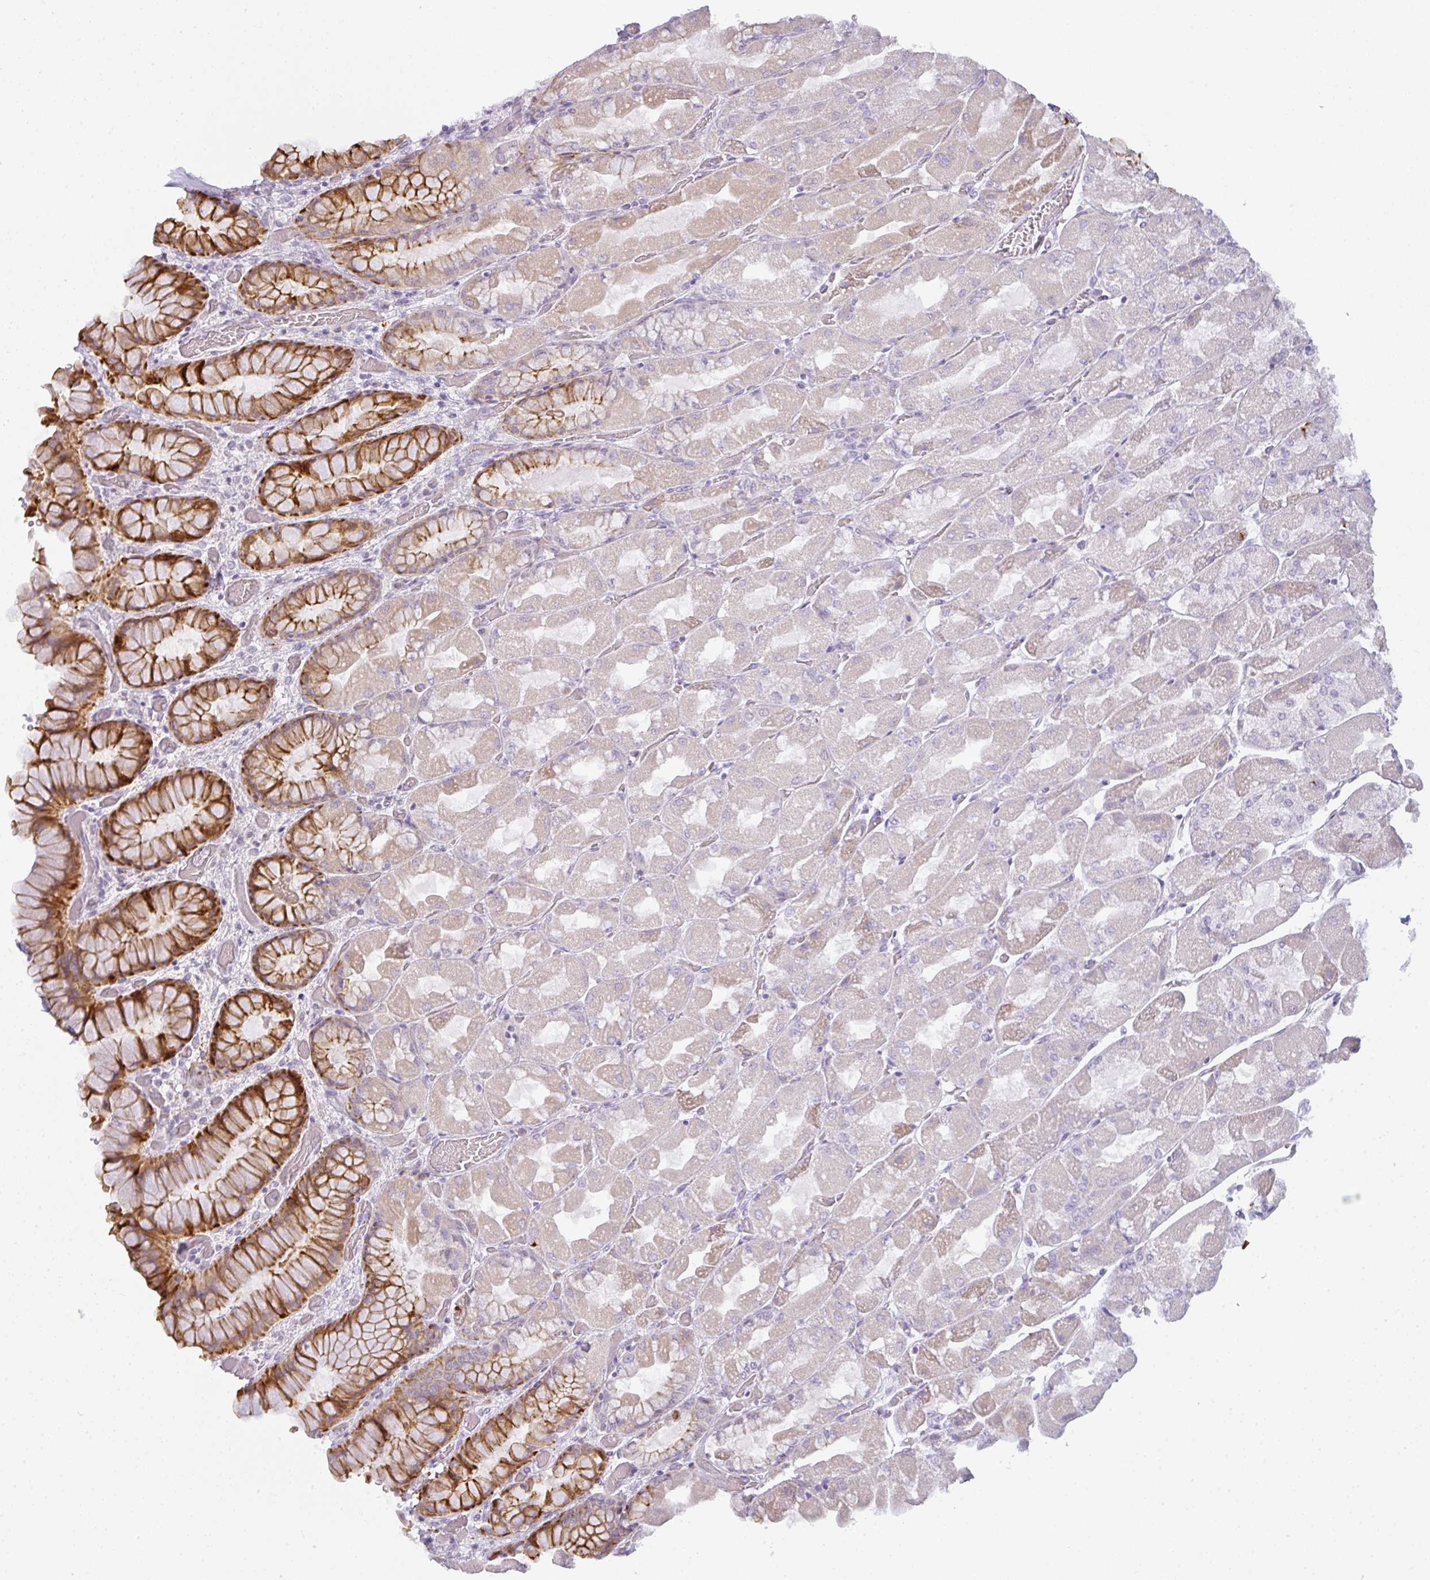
{"staining": {"intensity": "strong", "quantity": "25%-75%", "location": "cytoplasmic/membranous"}, "tissue": "stomach", "cell_type": "Glandular cells", "image_type": "normal", "snomed": [{"axis": "morphology", "description": "Normal tissue, NOS"}, {"axis": "topography", "description": "Stomach"}], "caption": "Protein expression analysis of normal stomach reveals strong cytoplasmic/membranous expression in approximately 25%-75% of glandular cells.", "gene": "SIRPB2", "patient": {"sex": "female", "age": 61}}